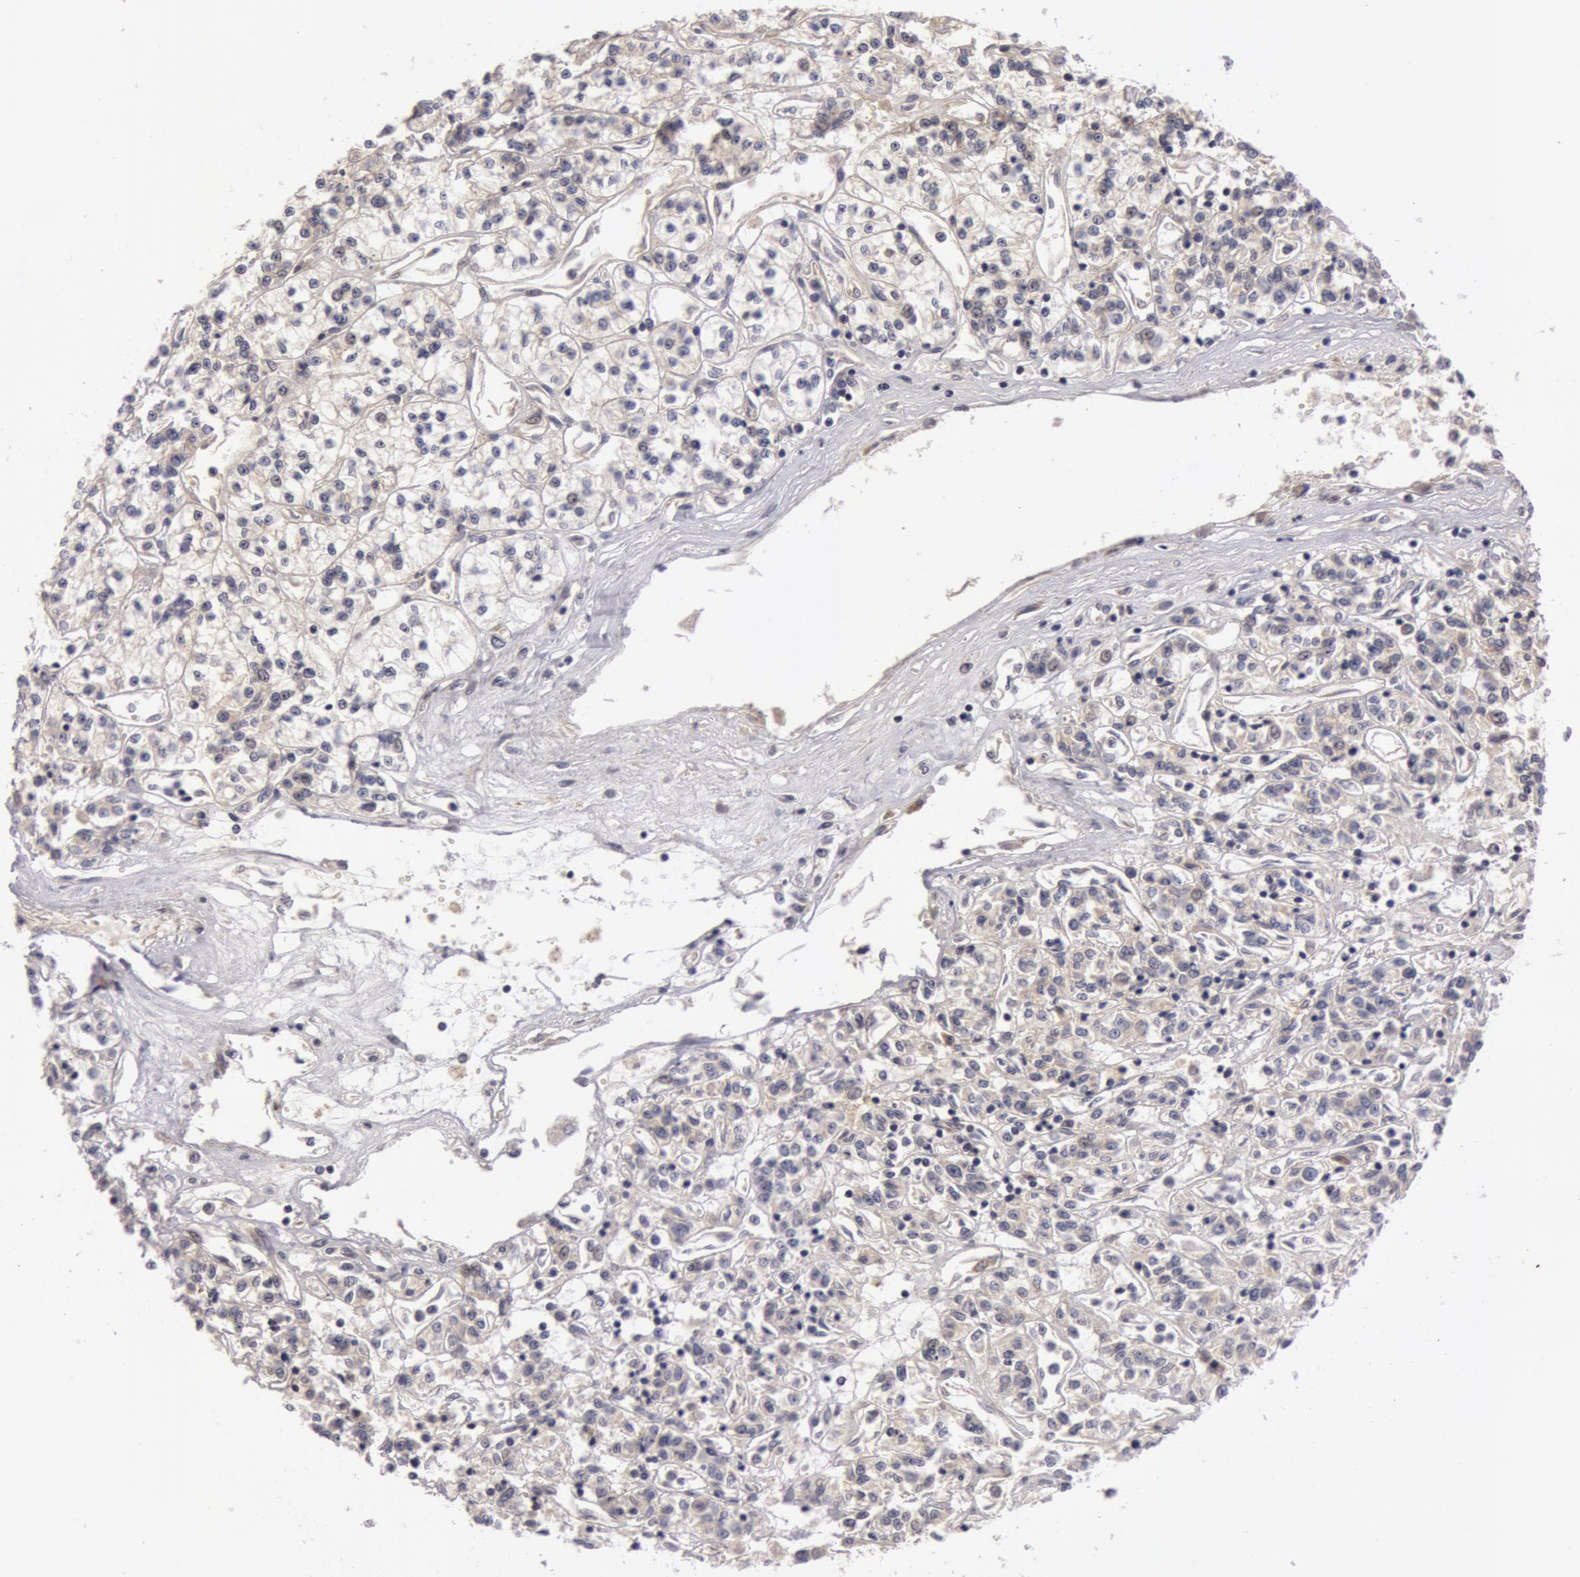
{"staining": {"intensity": "negative", "quantity": "none", "location": "none"}, "tissue": "renal cancer", "cell_type": "Tumor cells", "image_type": "cancer", "snomed": [{"axis": "morphology", "description": "Adenocarcinoma, NOS"}, {"axis": "topography", "description": "Kidney"}], "caption": "Tumor cells are negative for protein expression in human renal cancer. (DAB (3,3'-diaminobenzidine) immunohistochemistry with hematoxylin counter stain).", "gene": "SYTL4", "patient": {"sex": "female", "age": 76}}